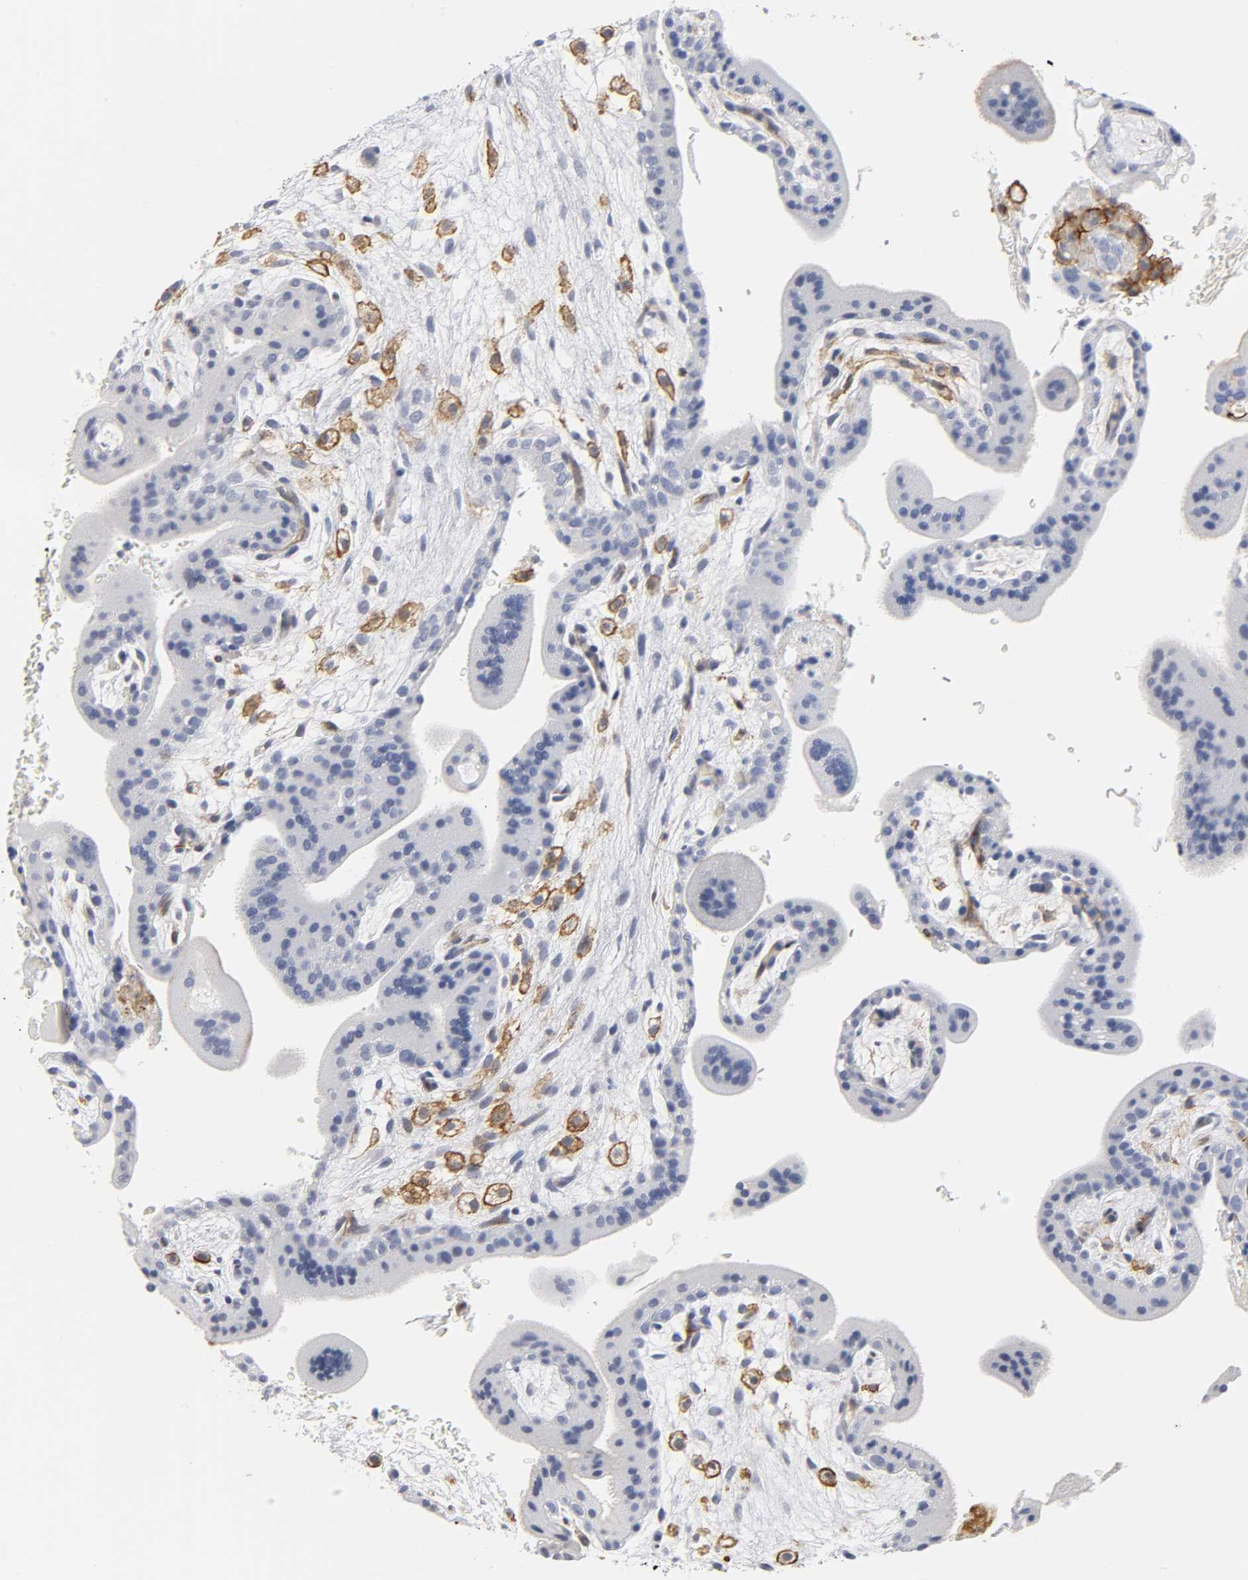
{"staining": {"intensity": "negative", "quantity": "none", "location": "none"}, "tissue": "placenta", "cell_type": "Decidual cells", "image_type": "normal", "snomed": [{"axis": "morphology", "description": "Normal tissue, NOS"}, {"axis": "topography", "description": "Placenta"}], "caption": "High power microscopy histopathology image of an IHC photomicrograph of unremarkable placenta, revealing no significant expression in decidual cells.", "gene": "ICAM1", "patient": {"sex": "female", "age": 35}}